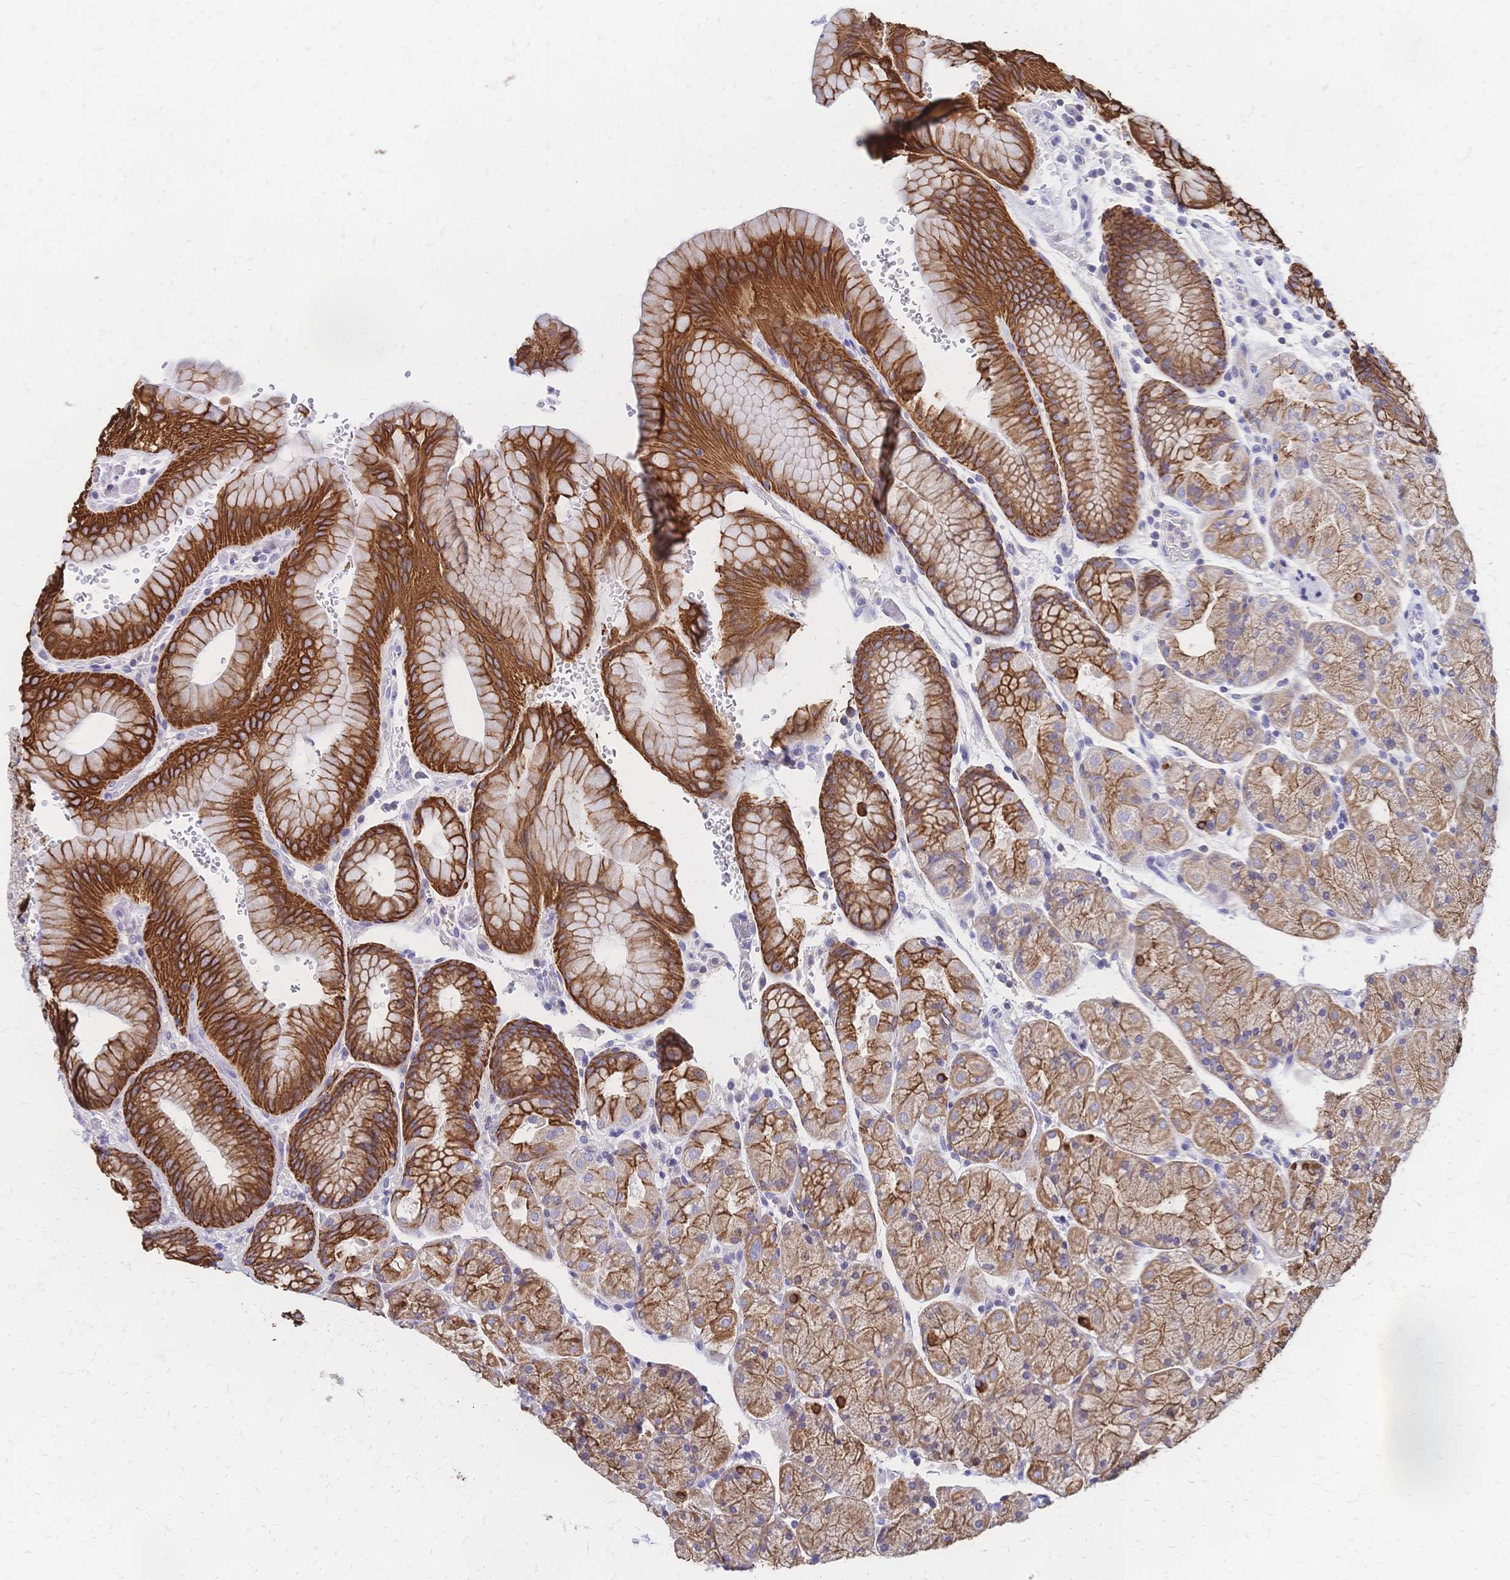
{"staining": {"intensity": "strong", "quantity": ">75%", "location": "cytoplasmic/membranous"}, "tissue": "stomach", "cell_type": "Glandular cells", "image_type": "normal", "snomed": [{"axis": "morphology", "description": "Normal tissue, NOS"}, {"axis": "topography", "description": "Stomach, upper"}, {"axis": "topography", "description": "Stomach"}], "caption": "Immunohistochemical staining of unremarkable stomach reveals high levels of strong cytoplasmic/membranous expression in approximately >75% of glandular cells. The protein of interest is stained brown, and the nuclei are stained in blue (DAB IHC with brightfield microscopy, high magnification).", "gene": "DTNB", "patient": {"sex": "male", "age": 76}}